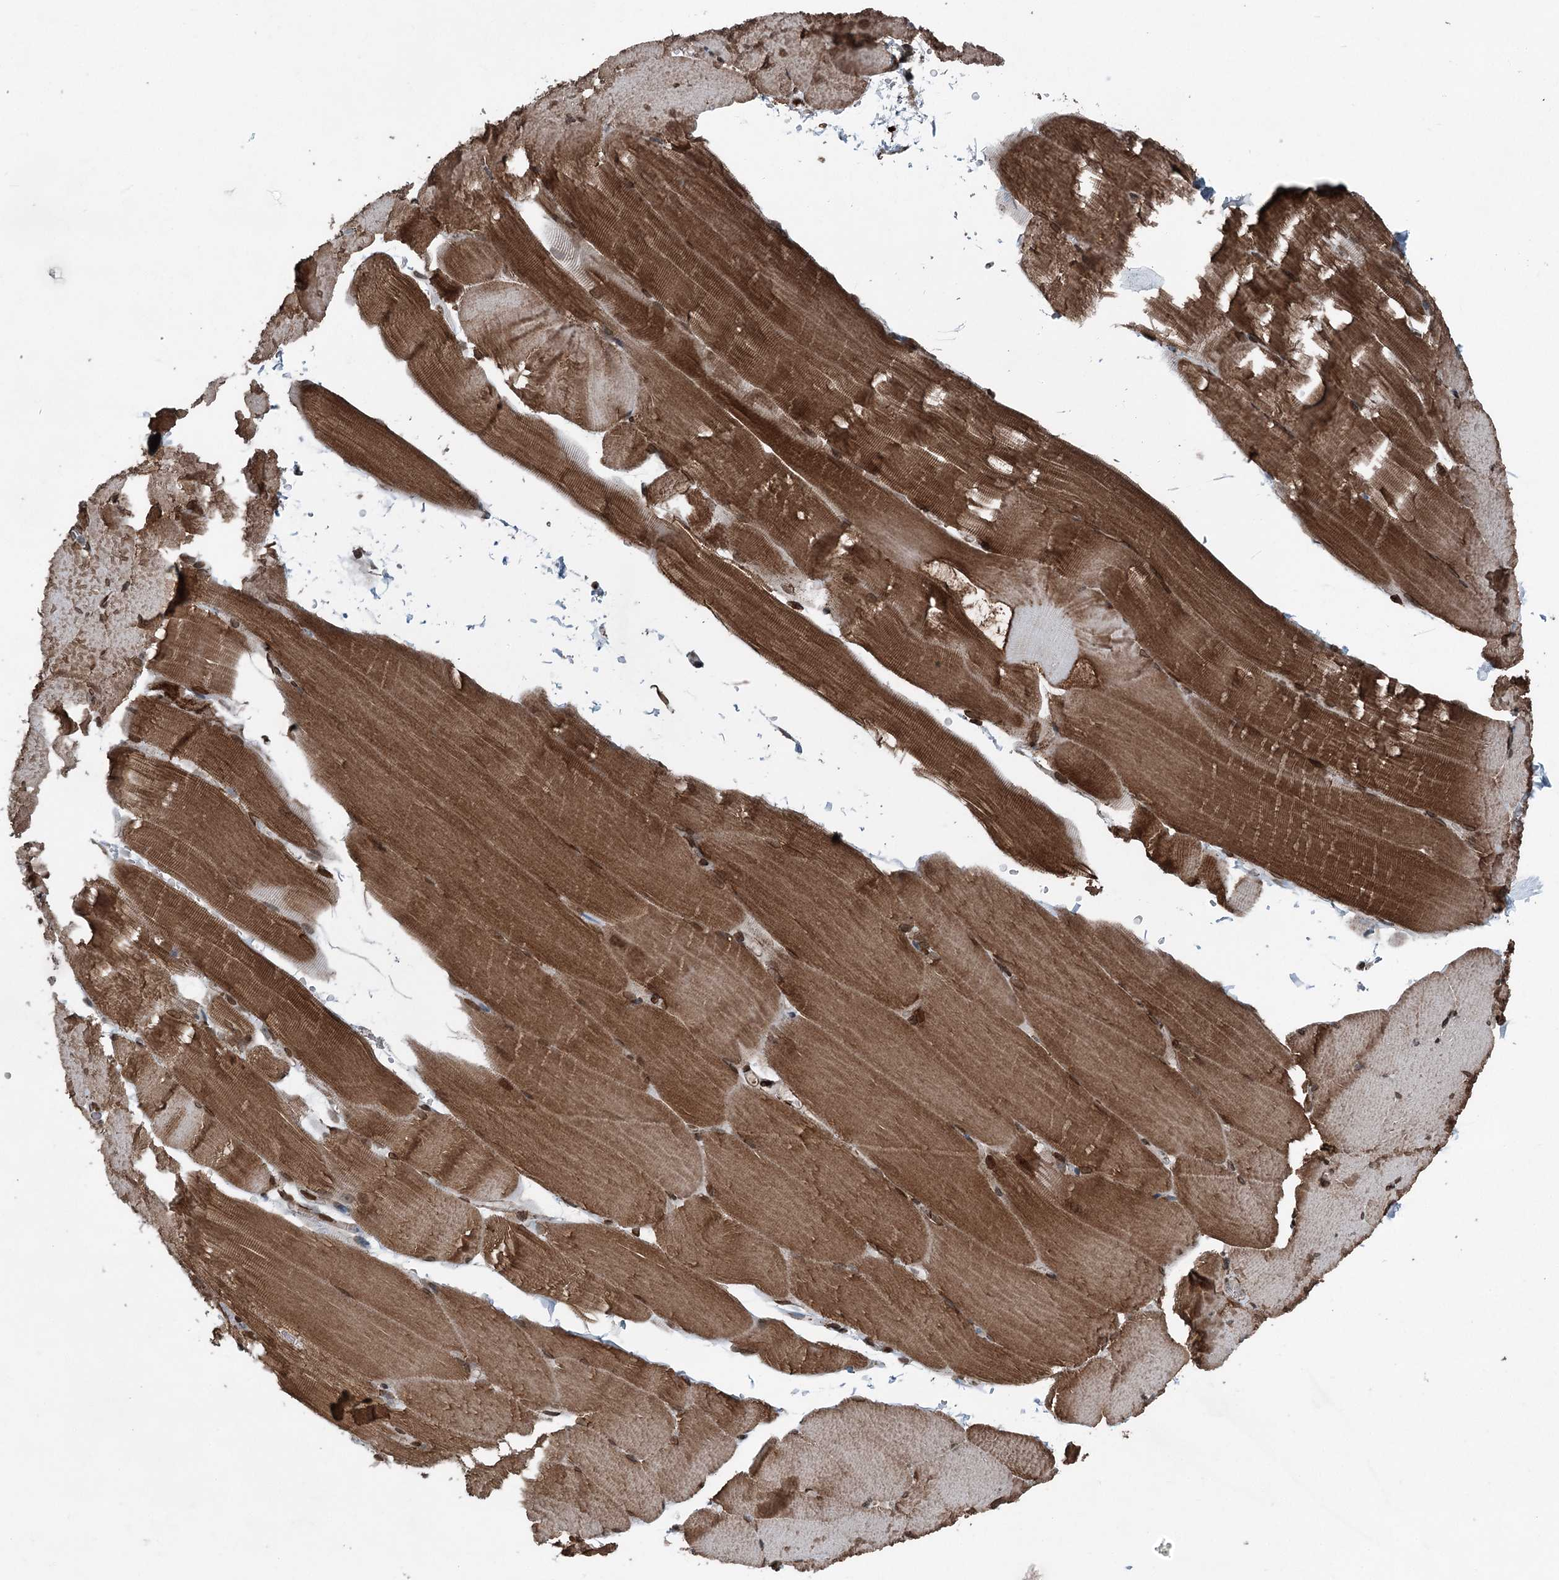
{"staining": {"intensity": "strong", "quantity": ">75%", "location": "cytoplasmic/membranous,nuclear"}, "tissue": "skeletal muscle", "cell_type": "Myocytes", "image_type": "normal", "snomed": [{"axis": "morphology", "description": "Normal tissue, NOS"}, {"axis": "topography", "description": "Skeletal muscle"}, {"axis": "topography", "description": "Parathyroid gland"}], "caption": "A brown stain shows strong cytoplasmic/membranous,nuclear staining of a protein in myocytes of unremarkable skeletal muscle. Ihc stains the protein of interest in brown and the nuclei are stained blue.", "gene": "BCKDHA", "patient": {"sex": "female", "age": 37}}